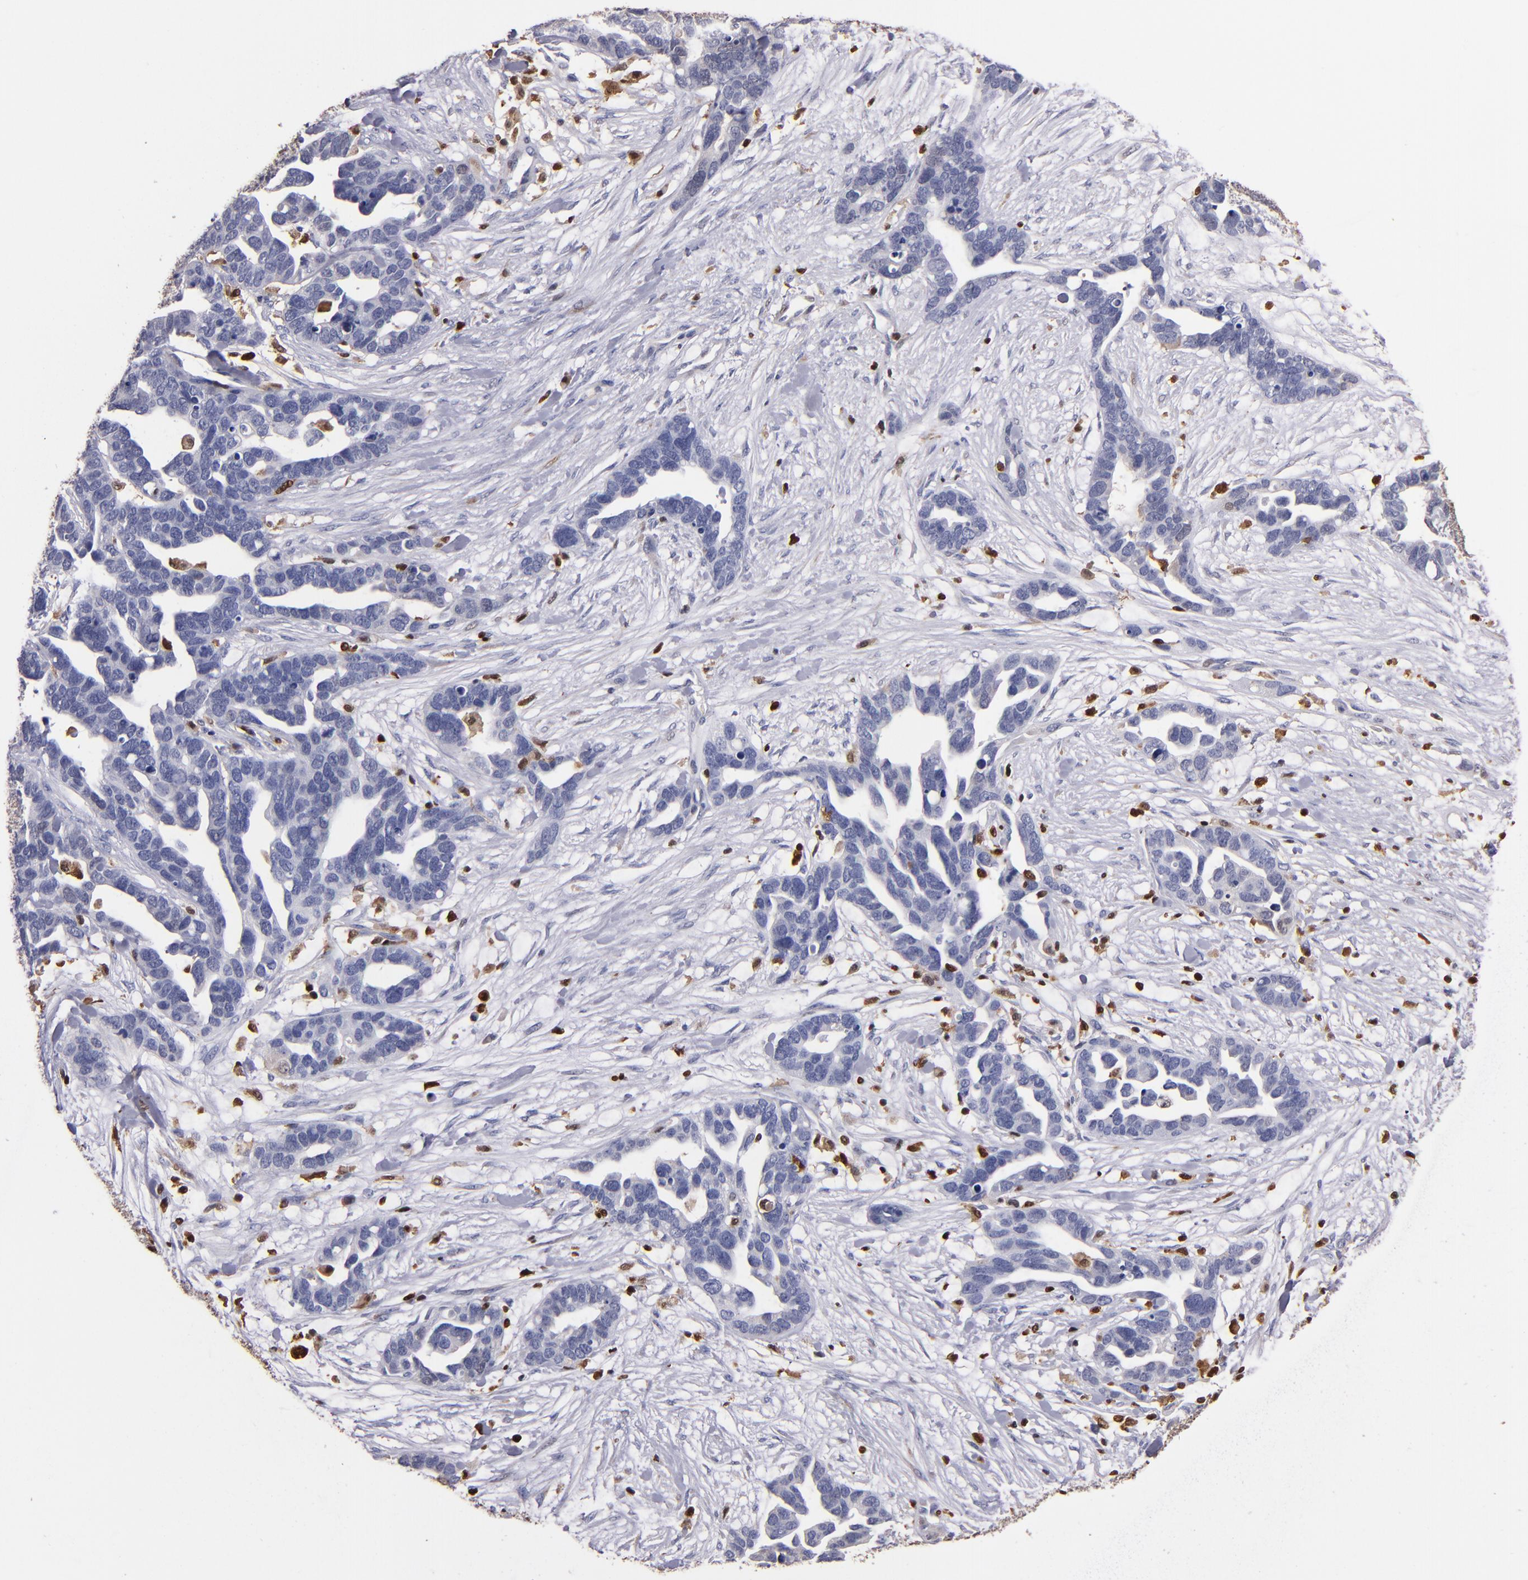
{"staining": {"intensity": "negative", "quantity": "none", "location": "none"}, "tissue": "ovarian cancer", "cell_type": "Tumor cells", "image_type": "cancer", "snomed": [{"axis": "morphology", "description": "Cystadenocarcinoma, serous, NOS"}, {"axis": "topography", "description": "Ovary"}], "caption": "DAB (3,3'-diaminobenzidine) immunohistochemical staining of ovarian serous cystadenocarcinoma exhibits no significant staining in tumor cells. (Stains: DAB (3,3'-diaminobenzidine) IHC with hematoxylin counter stain, Microscopy: brightfield microscopy at high magnification).", "gene": "S100A4", "patient": {"sex": "female", "age": 54}}